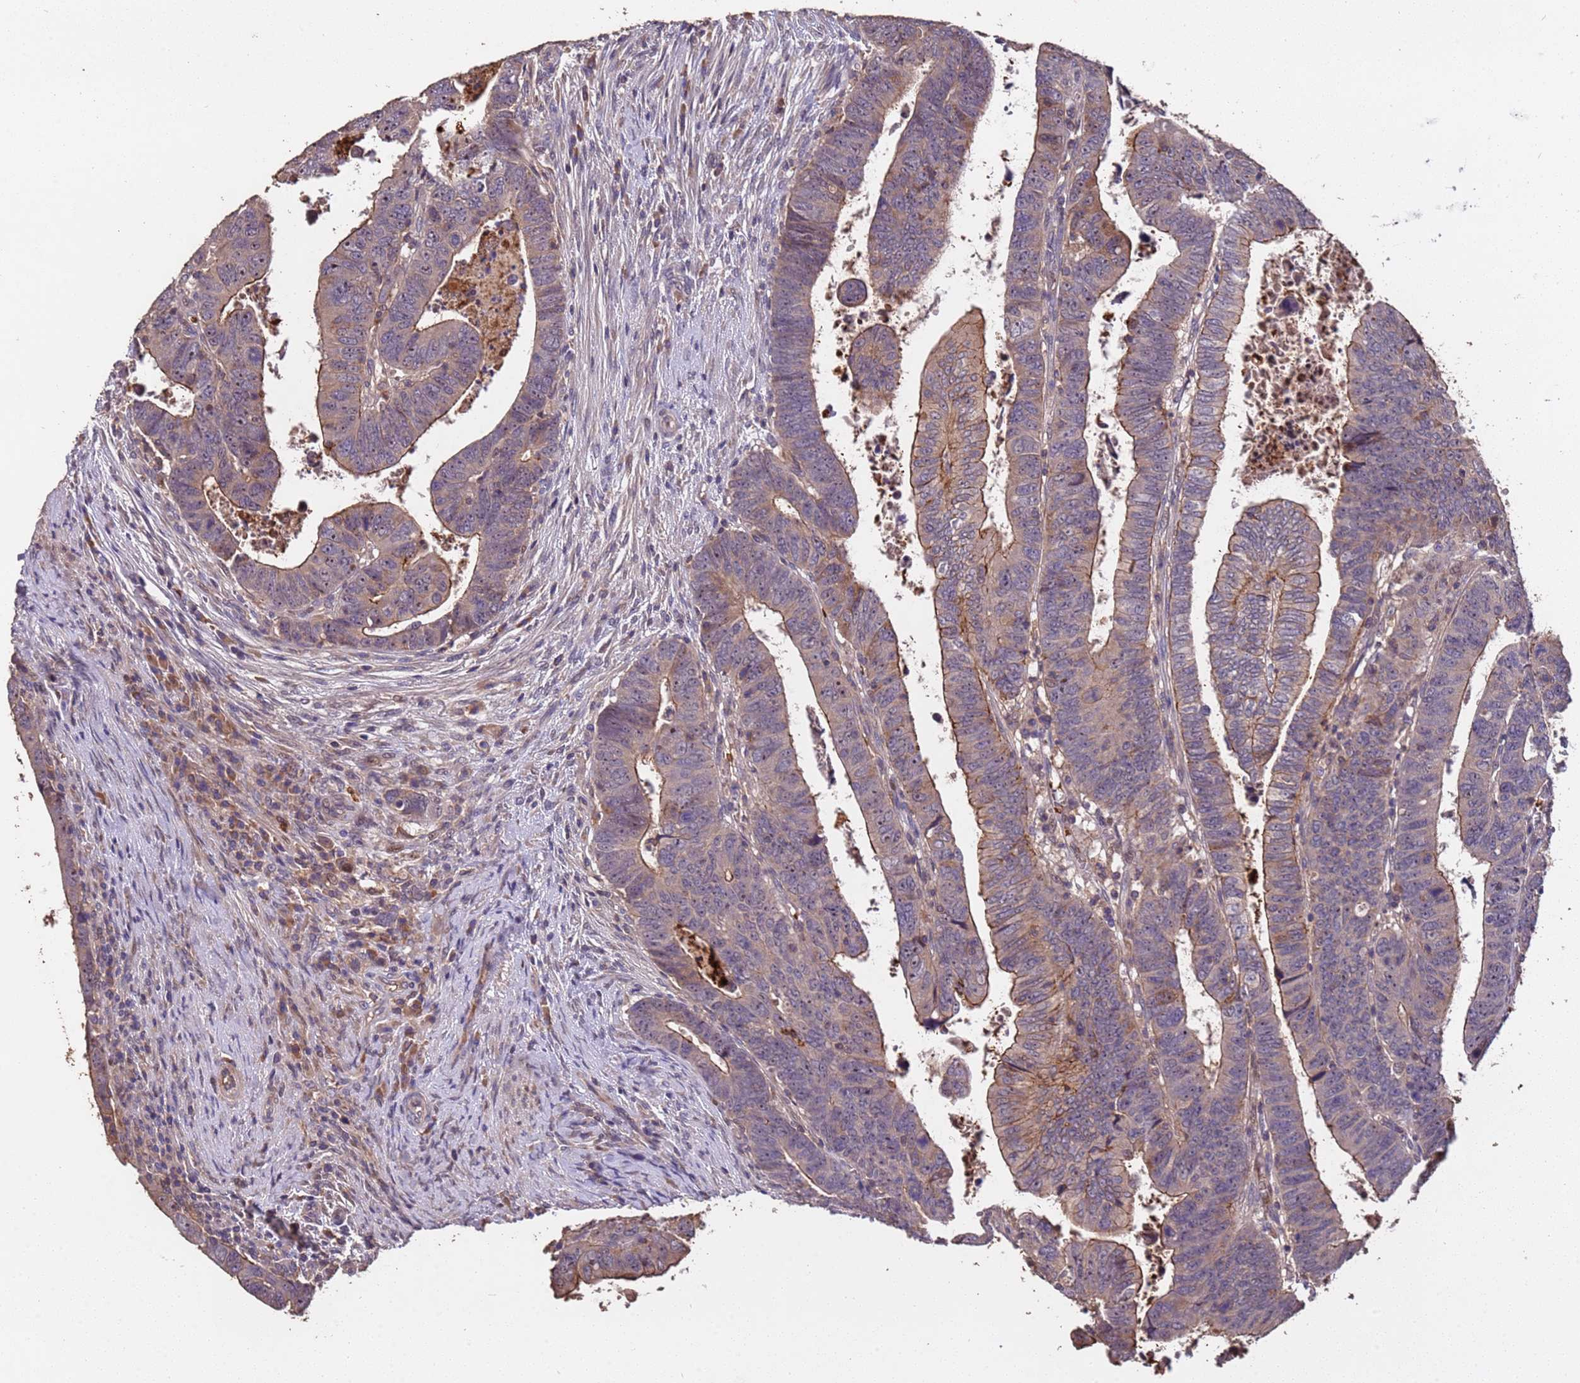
{"staining": {"intensity": "moderate", "quantity": "25%-75%", "location": "cytoplasmic/membranous"}, "tissue": "colorectal cancer", "cell_type": "Tumor cells", "image_type": "cancer", "snomed": [{"axis": "morphology", "description": "Normal tissue, NOS"}, {"axis": "morphology", "description": "Adenocarcinoma, NOS"}, {"axis": "topography", "description": "Rectum"}], "caption": "Tumor cells exhibit medium levels of moderate cytoplasmic/membranous staining in about 25%-75% of cells in colorectal cancer.", "gene": "CCDC184", "patient": {"sex": "female", "age": 65}}